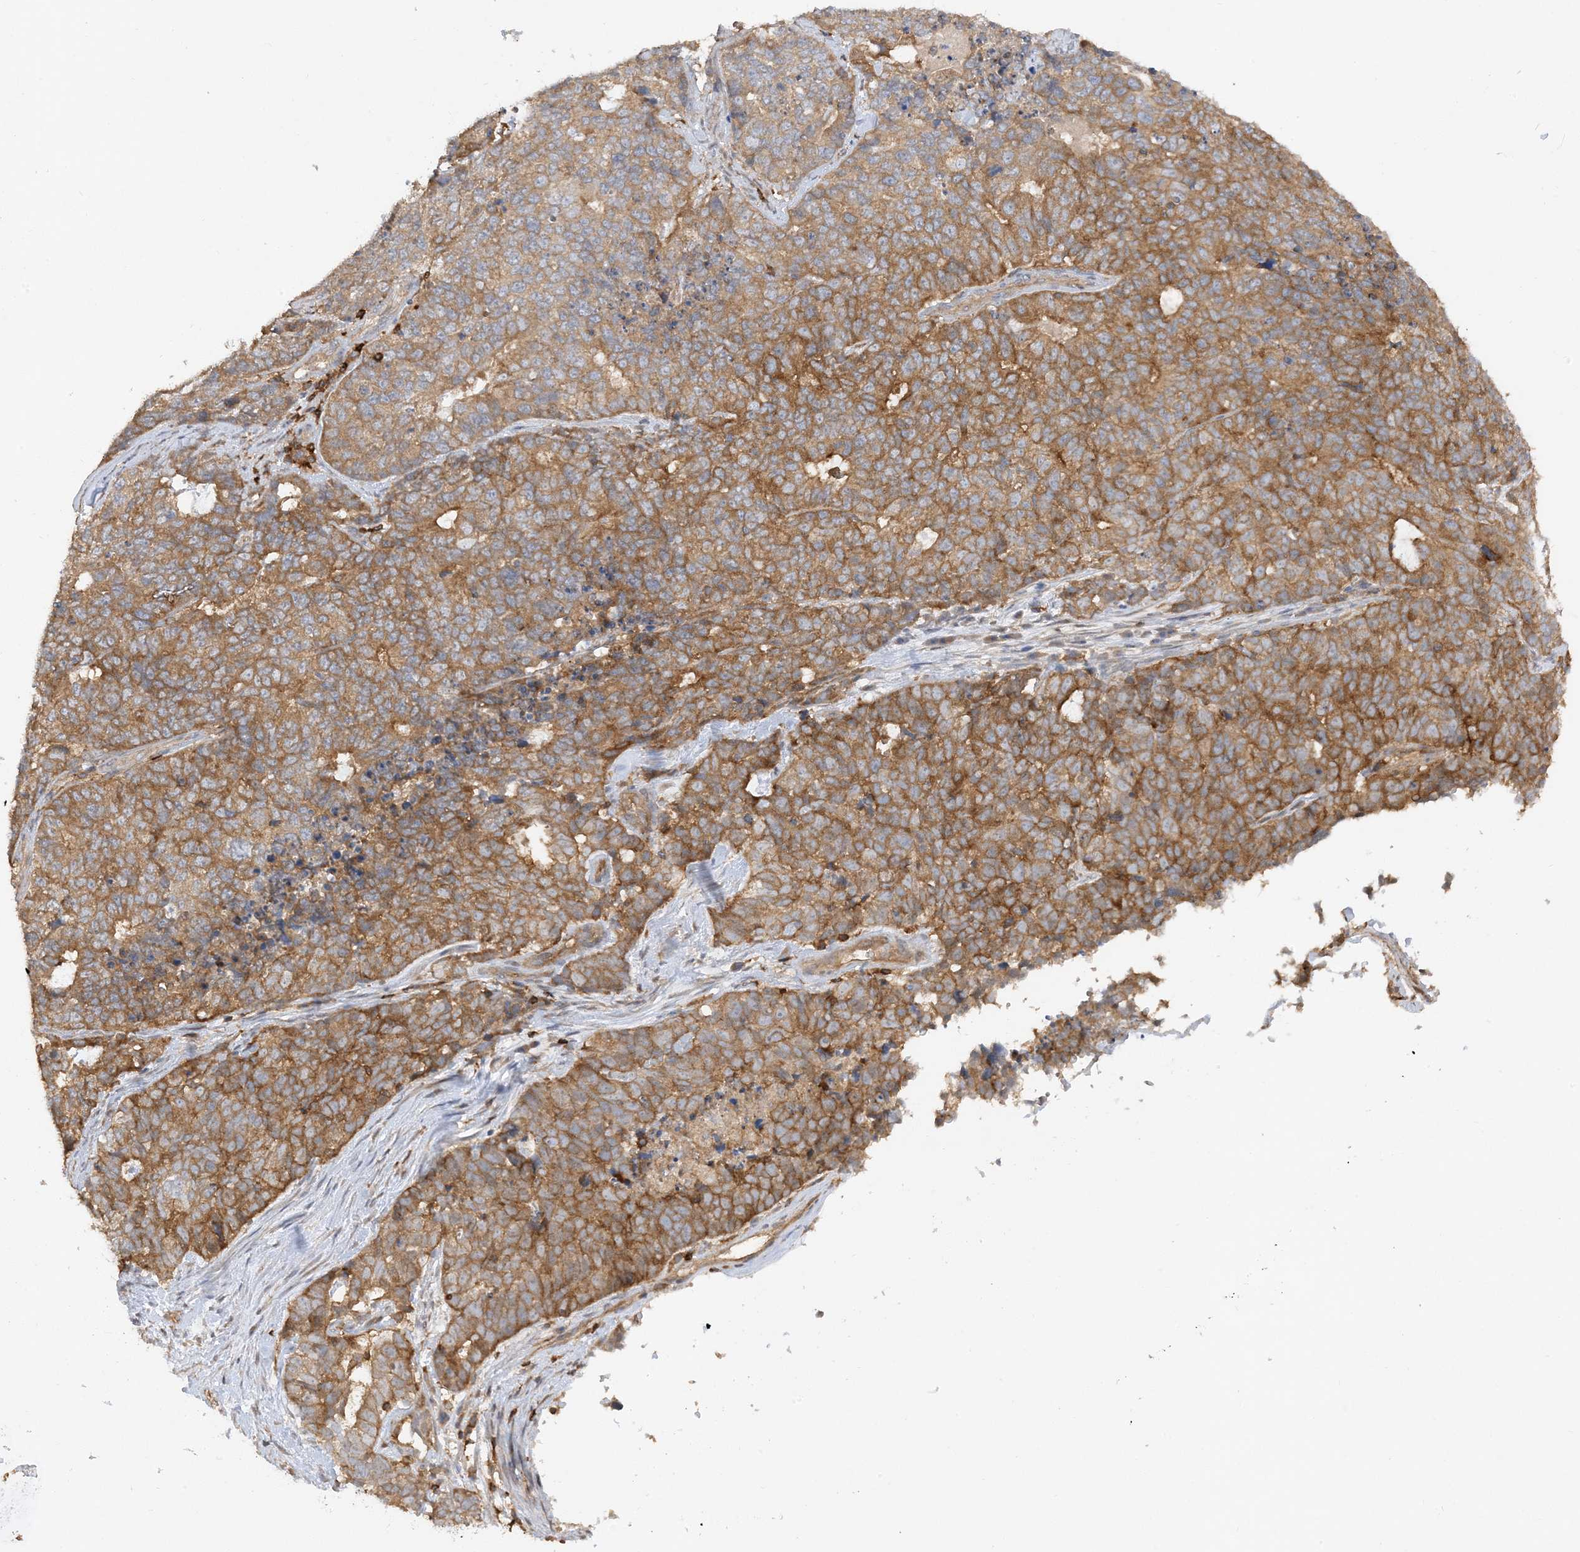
{"staining": {"intensity": "moderate", "quantity": ">75%", "location": "cytoplasmic/membranous"}, "tissue": "cervical cancer", "cell_type": "Tumor cells", "image_type": "cancer", "snomed": [{"axis": "morphology", "description": "Squamous cell carcinoma, NOS"}, {"axis": "topography", "description": "Cervix"}], "caption": "Immunohistochemical staining of human squamous cell carcinoma (cervical) displays medium levels of moderate cytoplasmic/membranous protein staining in about >75% of tumor cells. Using DAB (brown) and hematoxylin (blue) stains, captured at high magnification using brightfield microscopy.", "gene": "PHACTR2", "patient": {"sex": "female", "age": 63}}